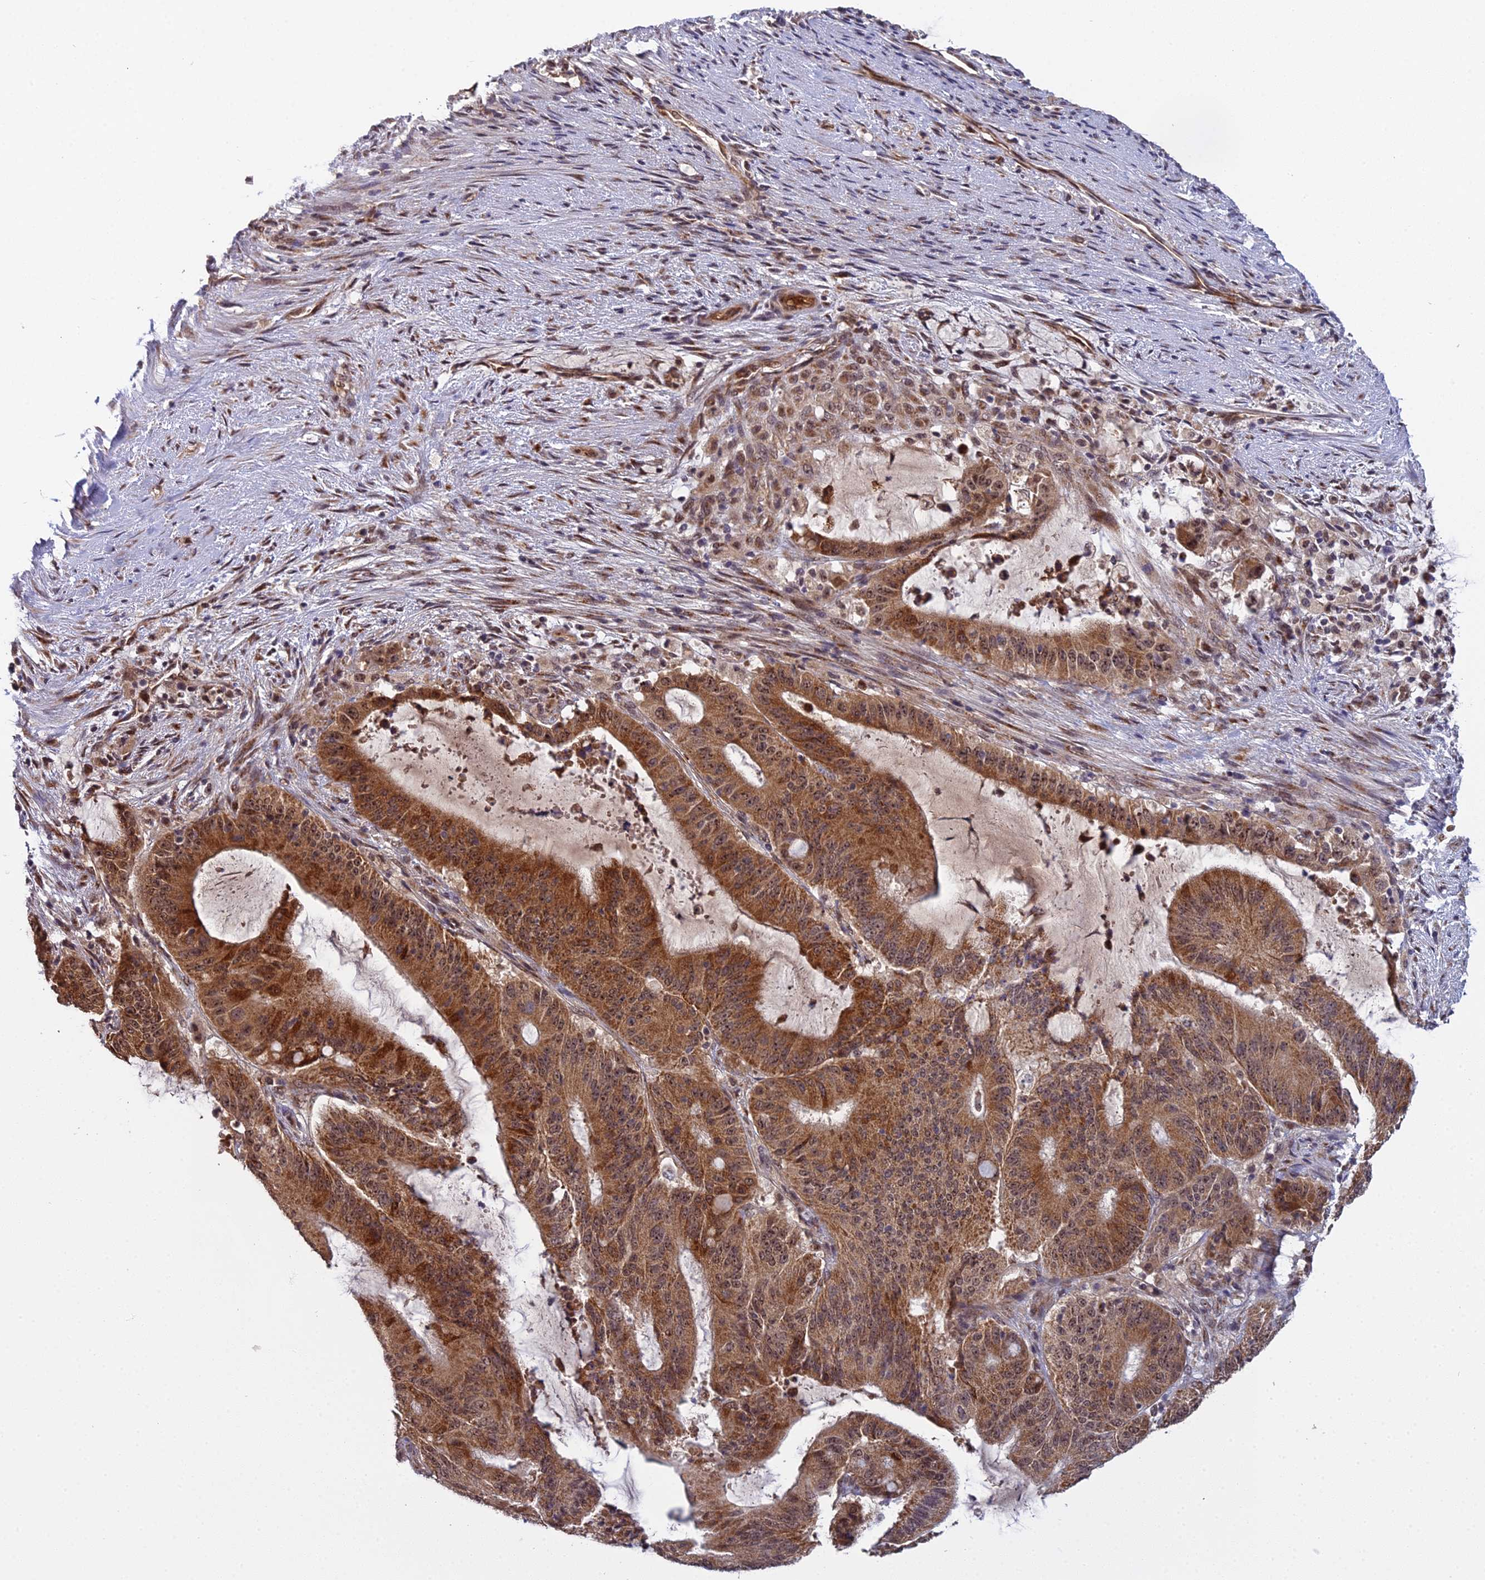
{"staining": {"intensity": "moderate", "quantity": ">75%", "location": "cytoplasmic/membranous,nuclear"}, "tissue": "liver cancer", "cell_type": "Tumor cells", "image_type": "cancer", "snomed": [{"axis": "morphology", "description": "Normal tissue, NOS"}, {"axis": "morphology", "description": "Cholangiocarcinoma"}, {"axis": "topography", "description": "Liver"}, {"axis": "topography", "description": "Peripheral nerve tissue"}], "caption": "DAB (3,3'-diaminobenzidine) immunohistochemical staining of cholangiocarcinoma (liver) displays moderate cytoplasmic/membranous and nuclear protein expression in approximately >75% of tumor cells.", "gene": "MEOX1", "patient": {"sex": "female", "age": 73}}